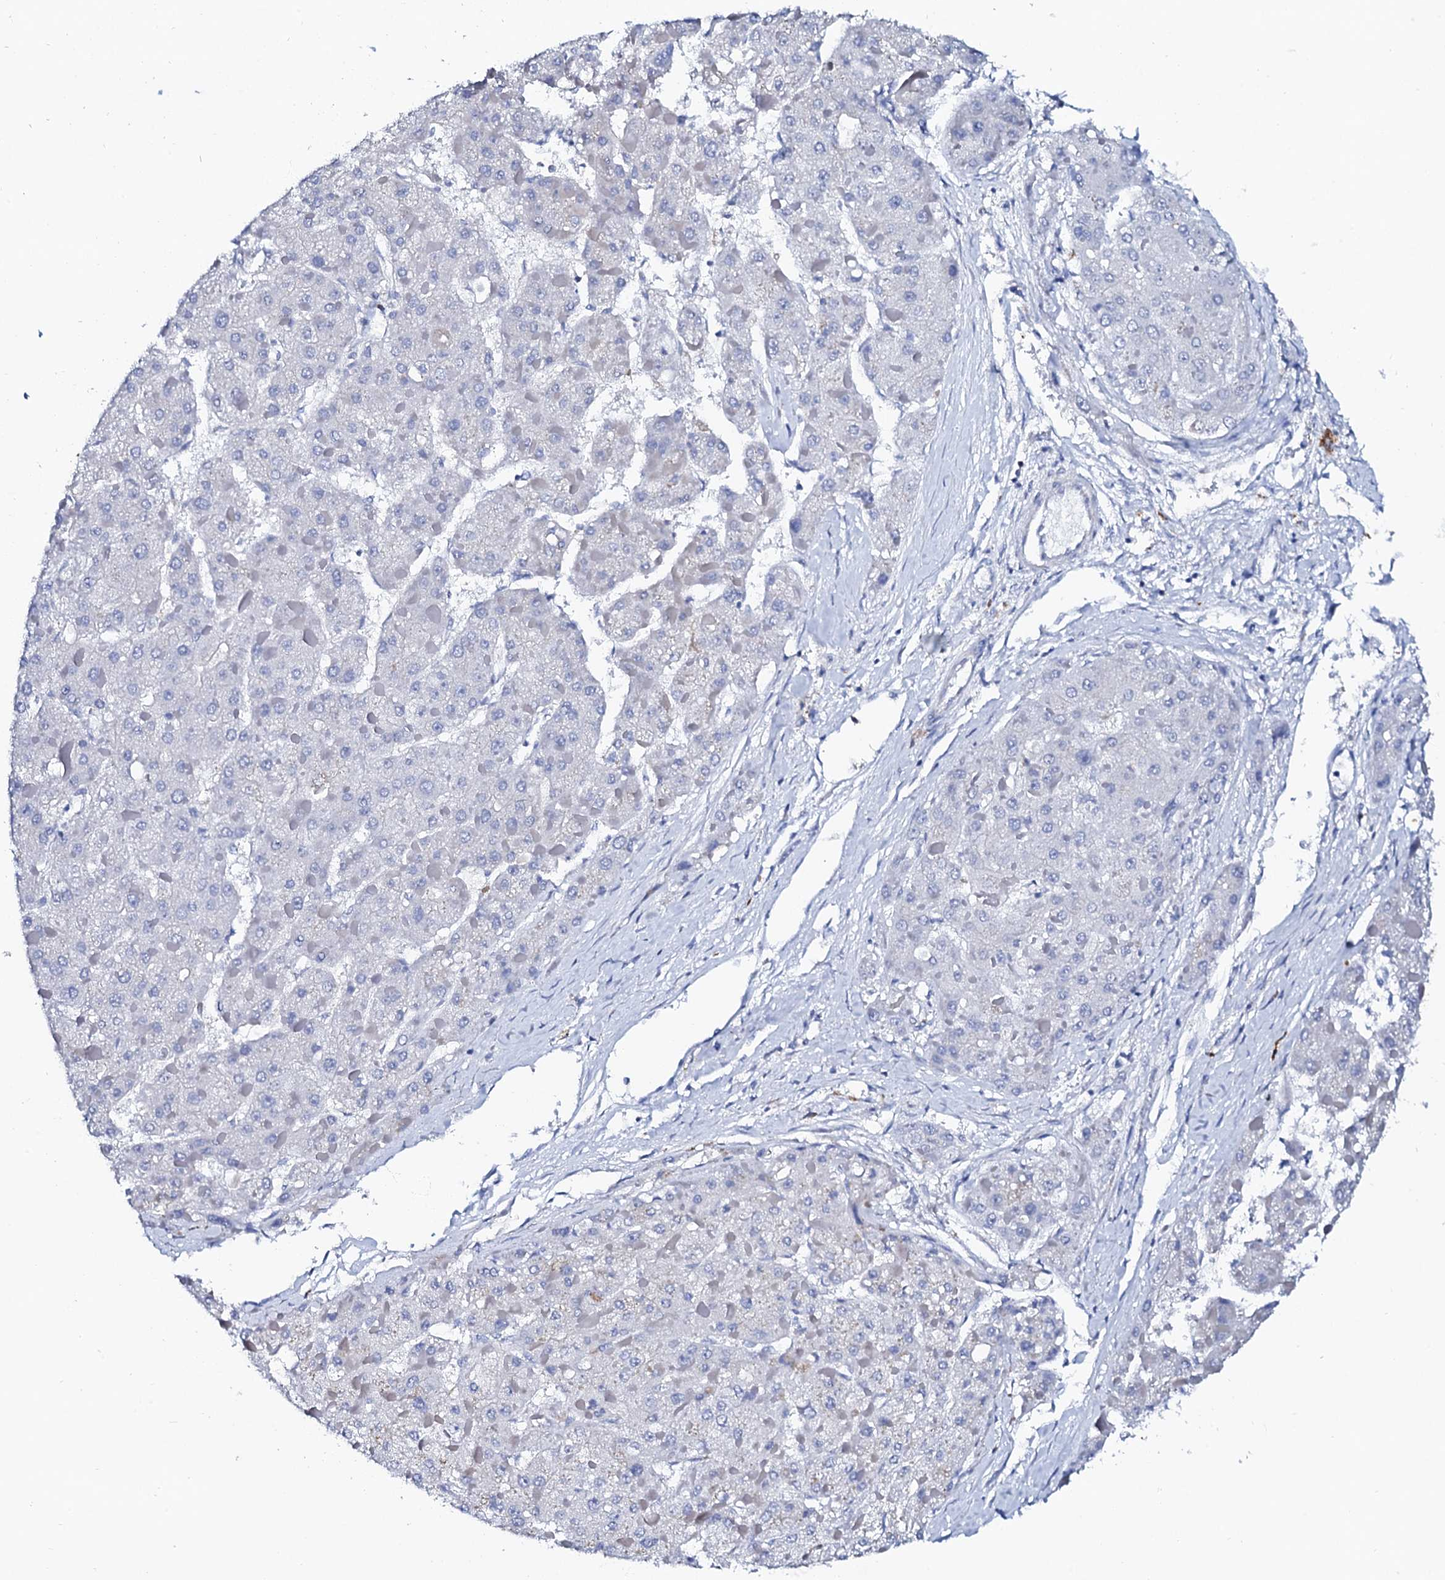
{"staining": {"intensity": "negative", "quantity": "none", "location": "none"}, "tissue": "liver cancer", "cell_type": "Tumor cells", "image_type": "cancer", "snomed": [{"axis": "morphology", "description": "Carcinoma, Hepatocellular, NOS"}, {"axis": "topography", "description": "Liver"}], "caption": "Hepatocellular carcinoma (liver) stained for a protein using IHC demonstrates no expression tumor cells.", "gene": "GLB1L3", "patient": {"sex": "female", "age": 73}}